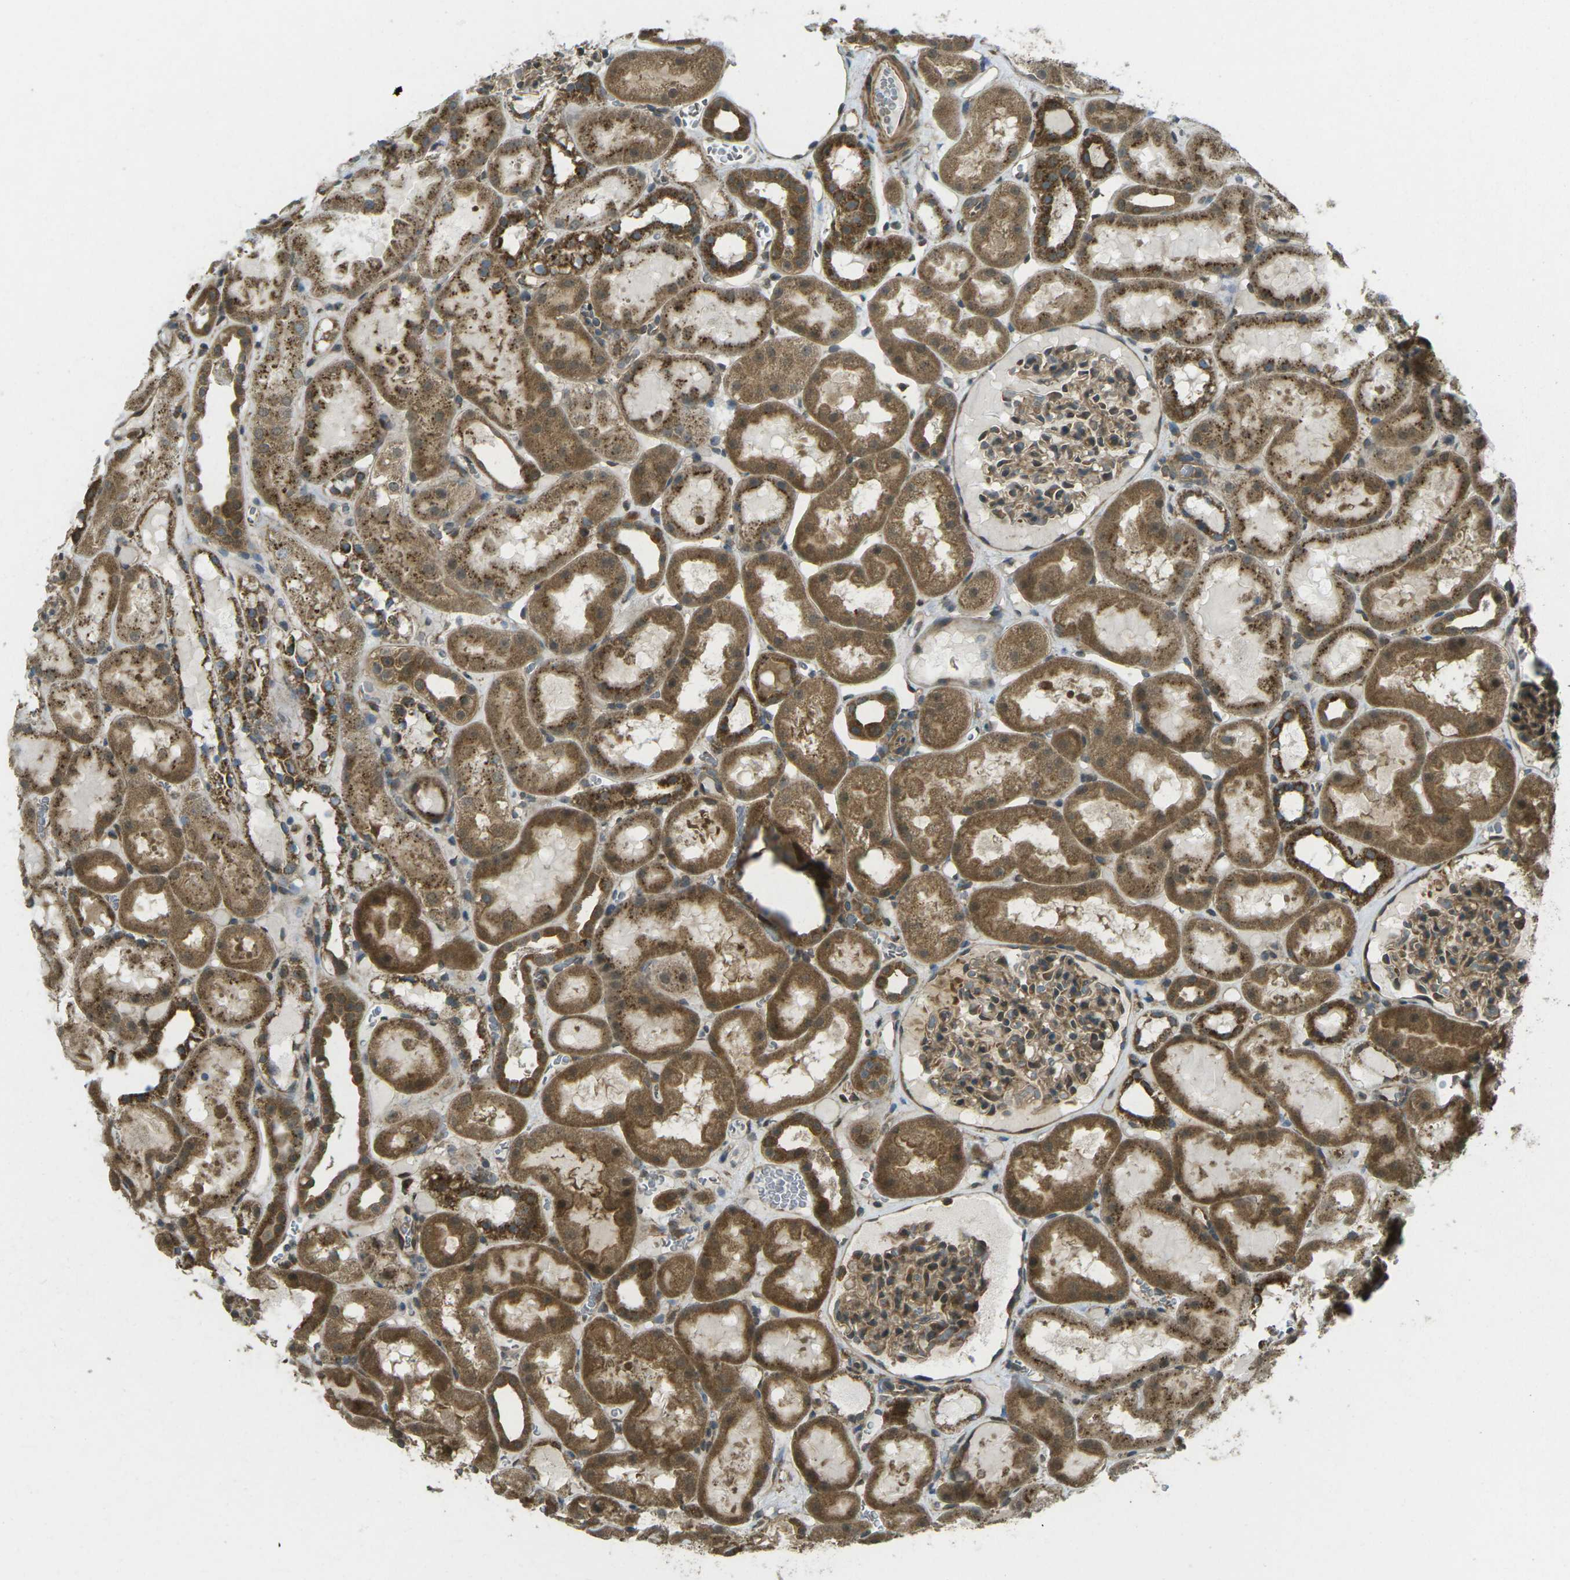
{"staining": {"intensity": "moderate", "quantity": "25%-75%", "location": "cytoplasmic/membranous"}, "tissue": "kidney", "cell_type": "Cells in glomeruli", "image_type": "normal", "snomed": [{"axis": "morphology", "description": "Normal tissue, NOS"}, {"axis": "topography", "description": "Kidney"}, {"axis": "topography", "description": "Urinary bladder"}], "caption": "Cells in glomeruli reveal medium levels of moderate cytoplasmic/membranous expression in approximately 25%-75% of cells in normal kidney. The protein is stained brown, and the nuclei are stained in blue (DAB IHC with brightfield microscopy, high magnification).", "gene": "CHMP3", "patient": {"sex": "male", "age": 16}}